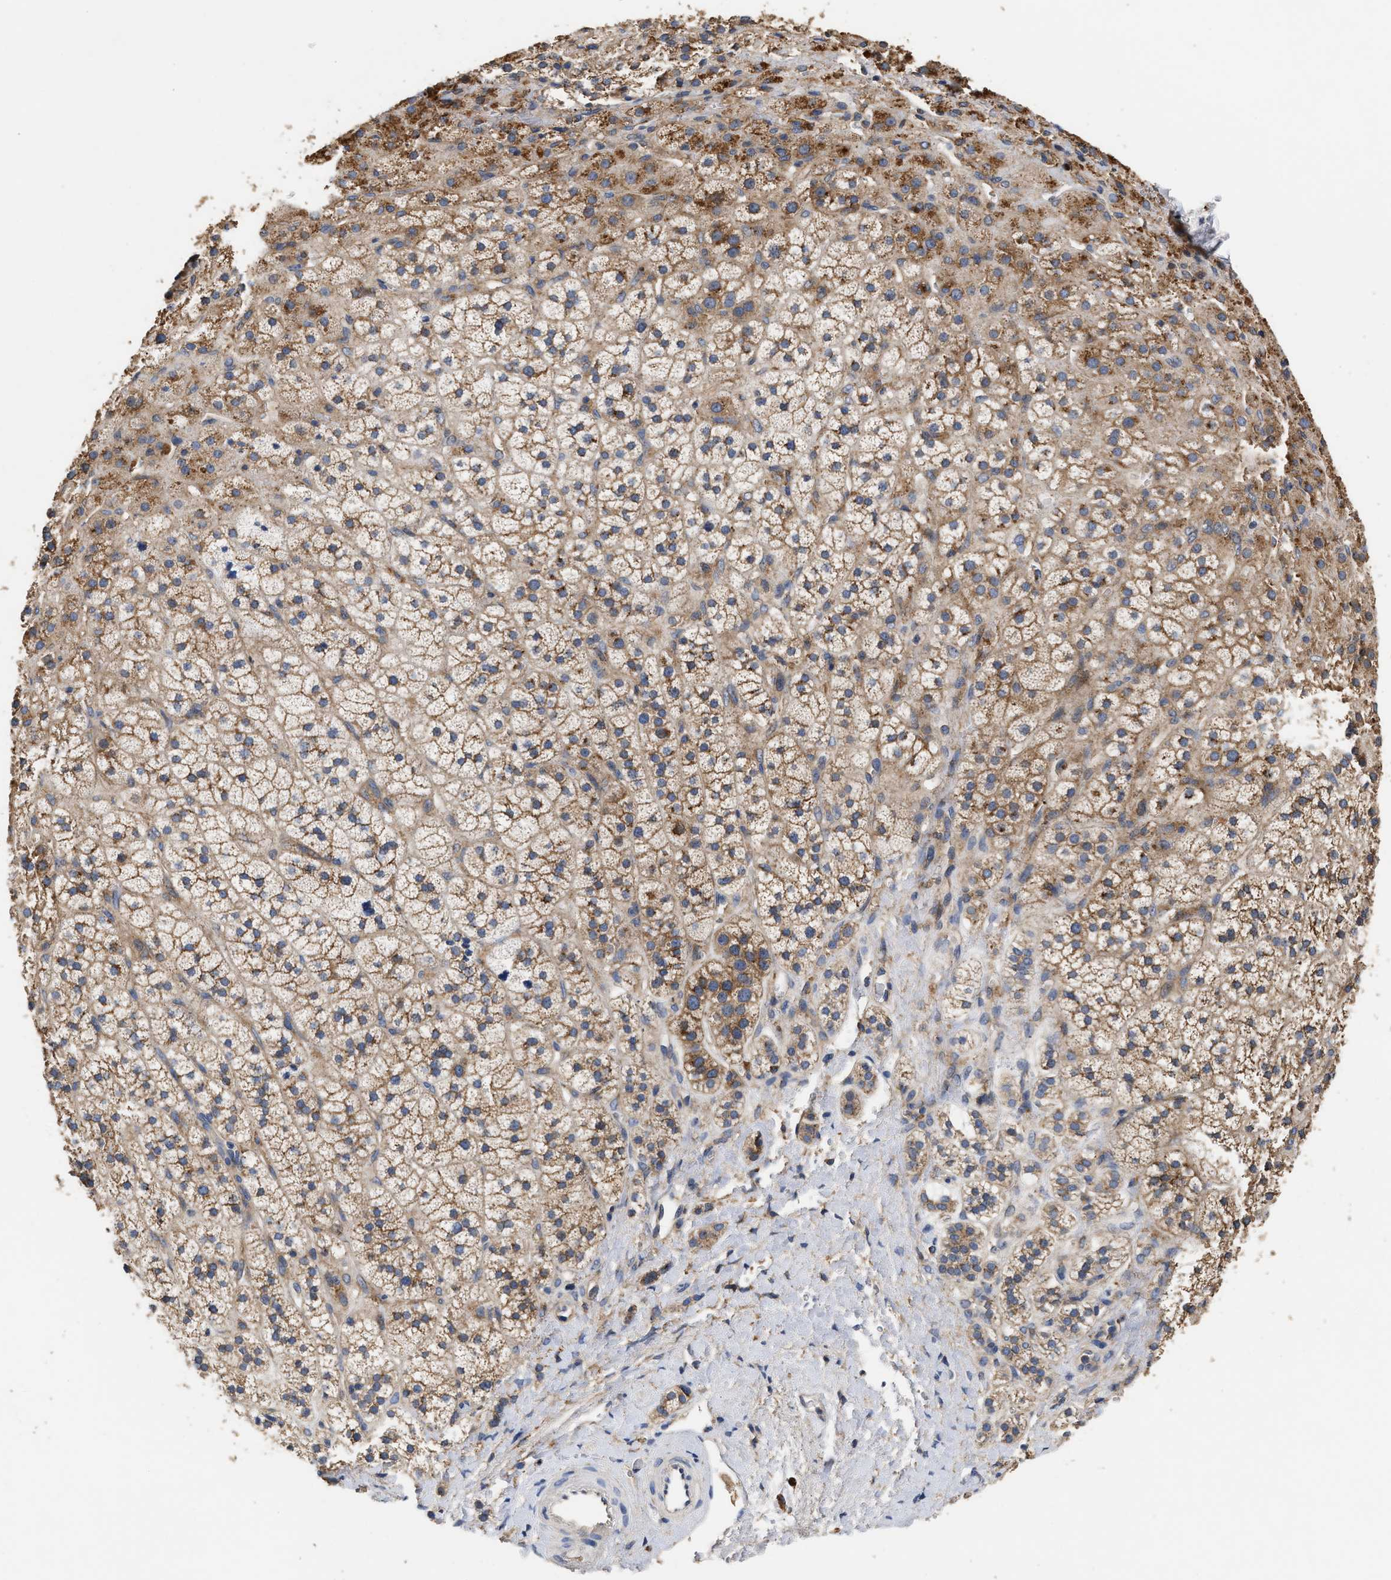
{"staining": {"intensity": "moderate", "quantity": "25%-75%", "location": "cytoplasmic/membranous"}, "tissue": "adrenal gland", "cell_type": "Glandular cells", "image_type": "normal", "snomed": [{"axis": "morphology", "description": "Normal tissue, NOS"}, {"axis": "topography", "description": "Adrenal gland"}], "caption": "Glandular cells demonstrate medium levels of moderate cytoplasmic/membranous positivity in about 25%-75% of cells in normal adrenal gland.", "gene": "KLB", "patient": {"sex": "male", "age": 56}}